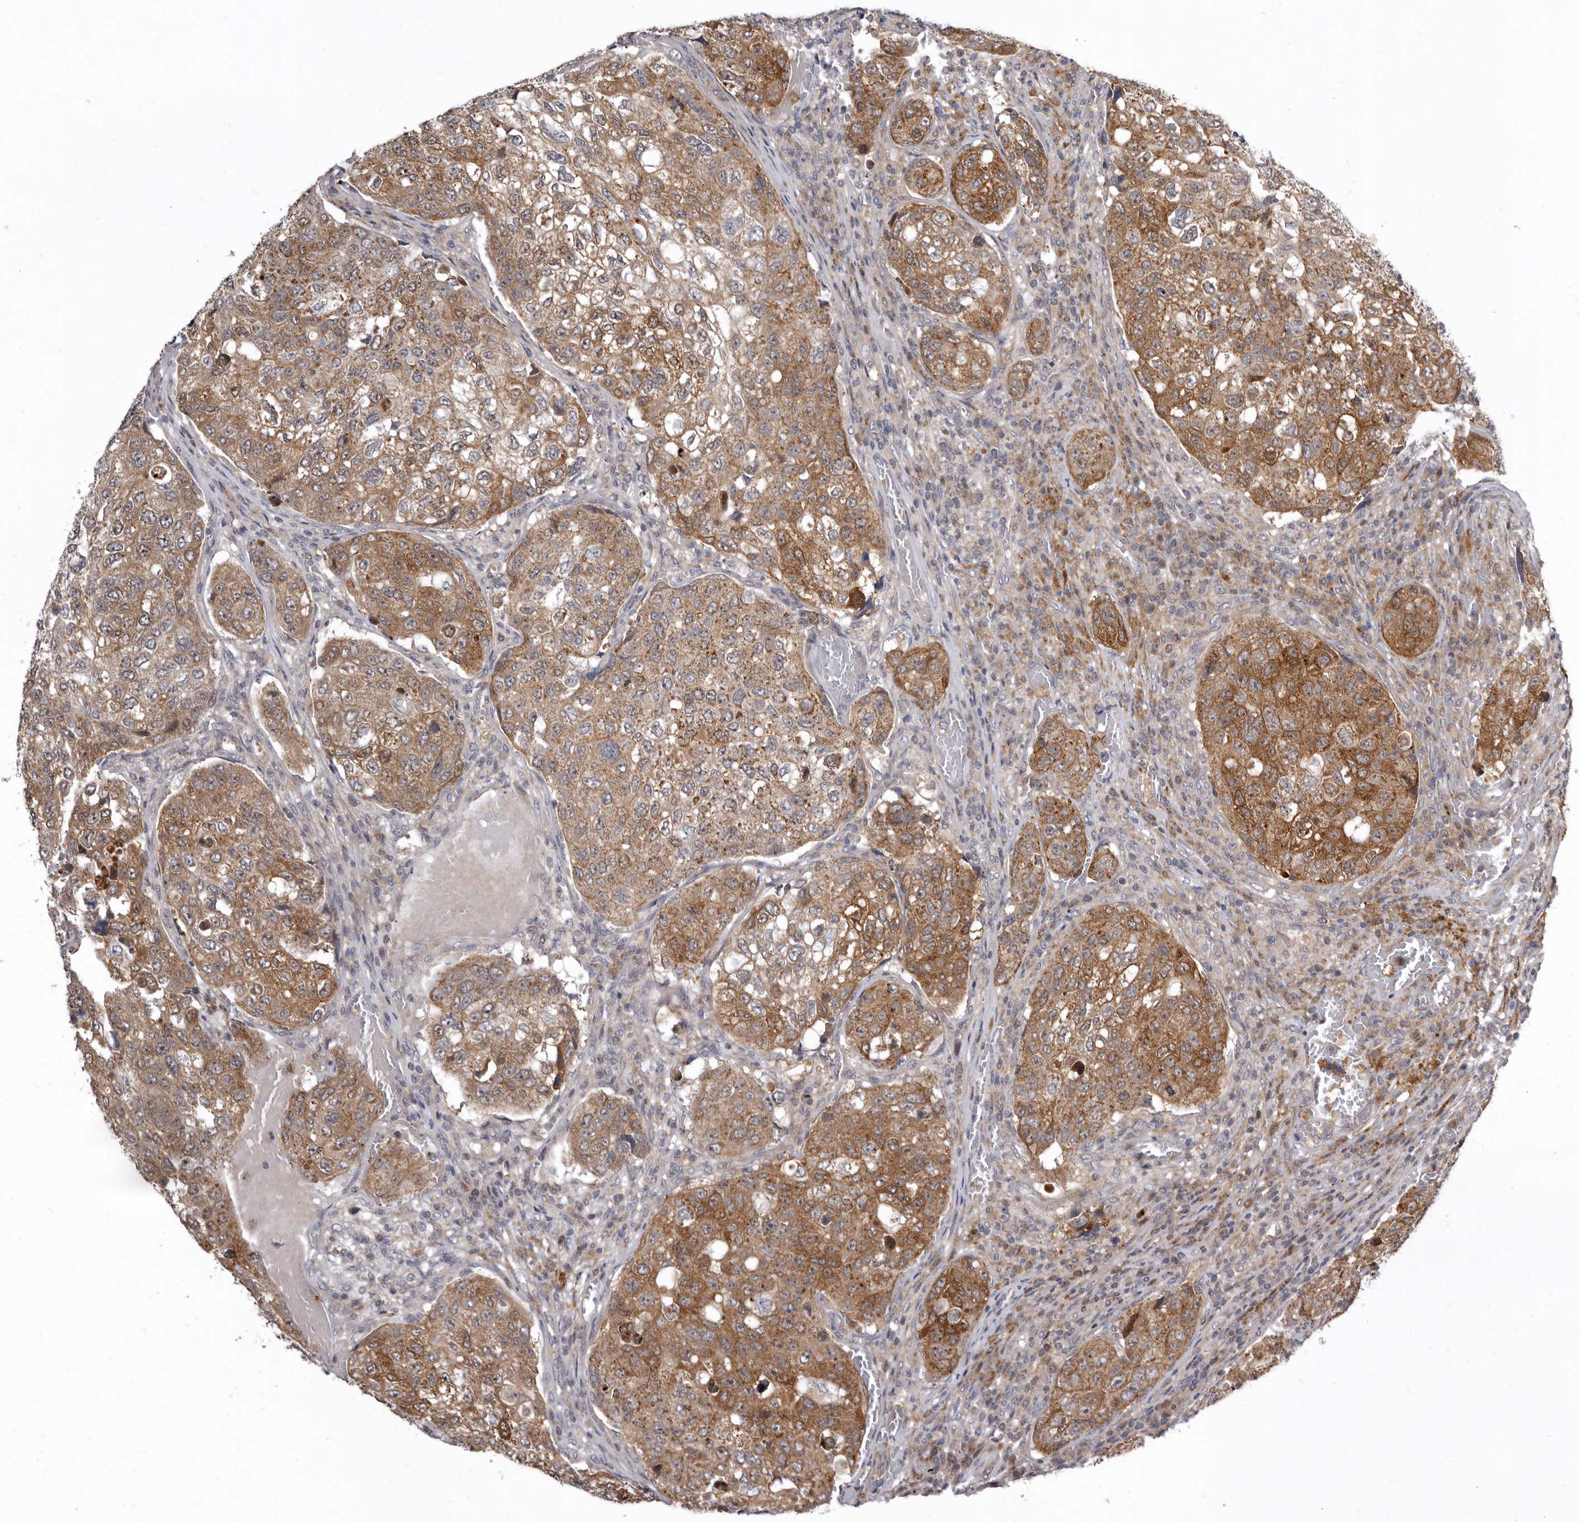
{"staining": {"intensity": "moderate", "quantity": ">75%", "location": "cytoplasmic/membranous,nuclear"}, "tissue": "urothelial cancer", "cell_type": "Tumor cells", "image_type": "cancer", "snomed": [{"axis": "morphology", "description": "Urothelial carcinoma, High grade"}, {"axis": "topography", "description": "Lymph node"}, {"axis": "topography", "description": "Urinary bladder"}], "caption": "Urothelial cancer stained with DAB (3,3'-diaminobenzidine) immunohistochemistry (IHC) demonstrates medium levels of moderate cytoplasmic/membranous and nuclear expression in approximately >75% of tumor cells.", "gene": "SMC4", "patient": {"sex": "male", "age": 51}}